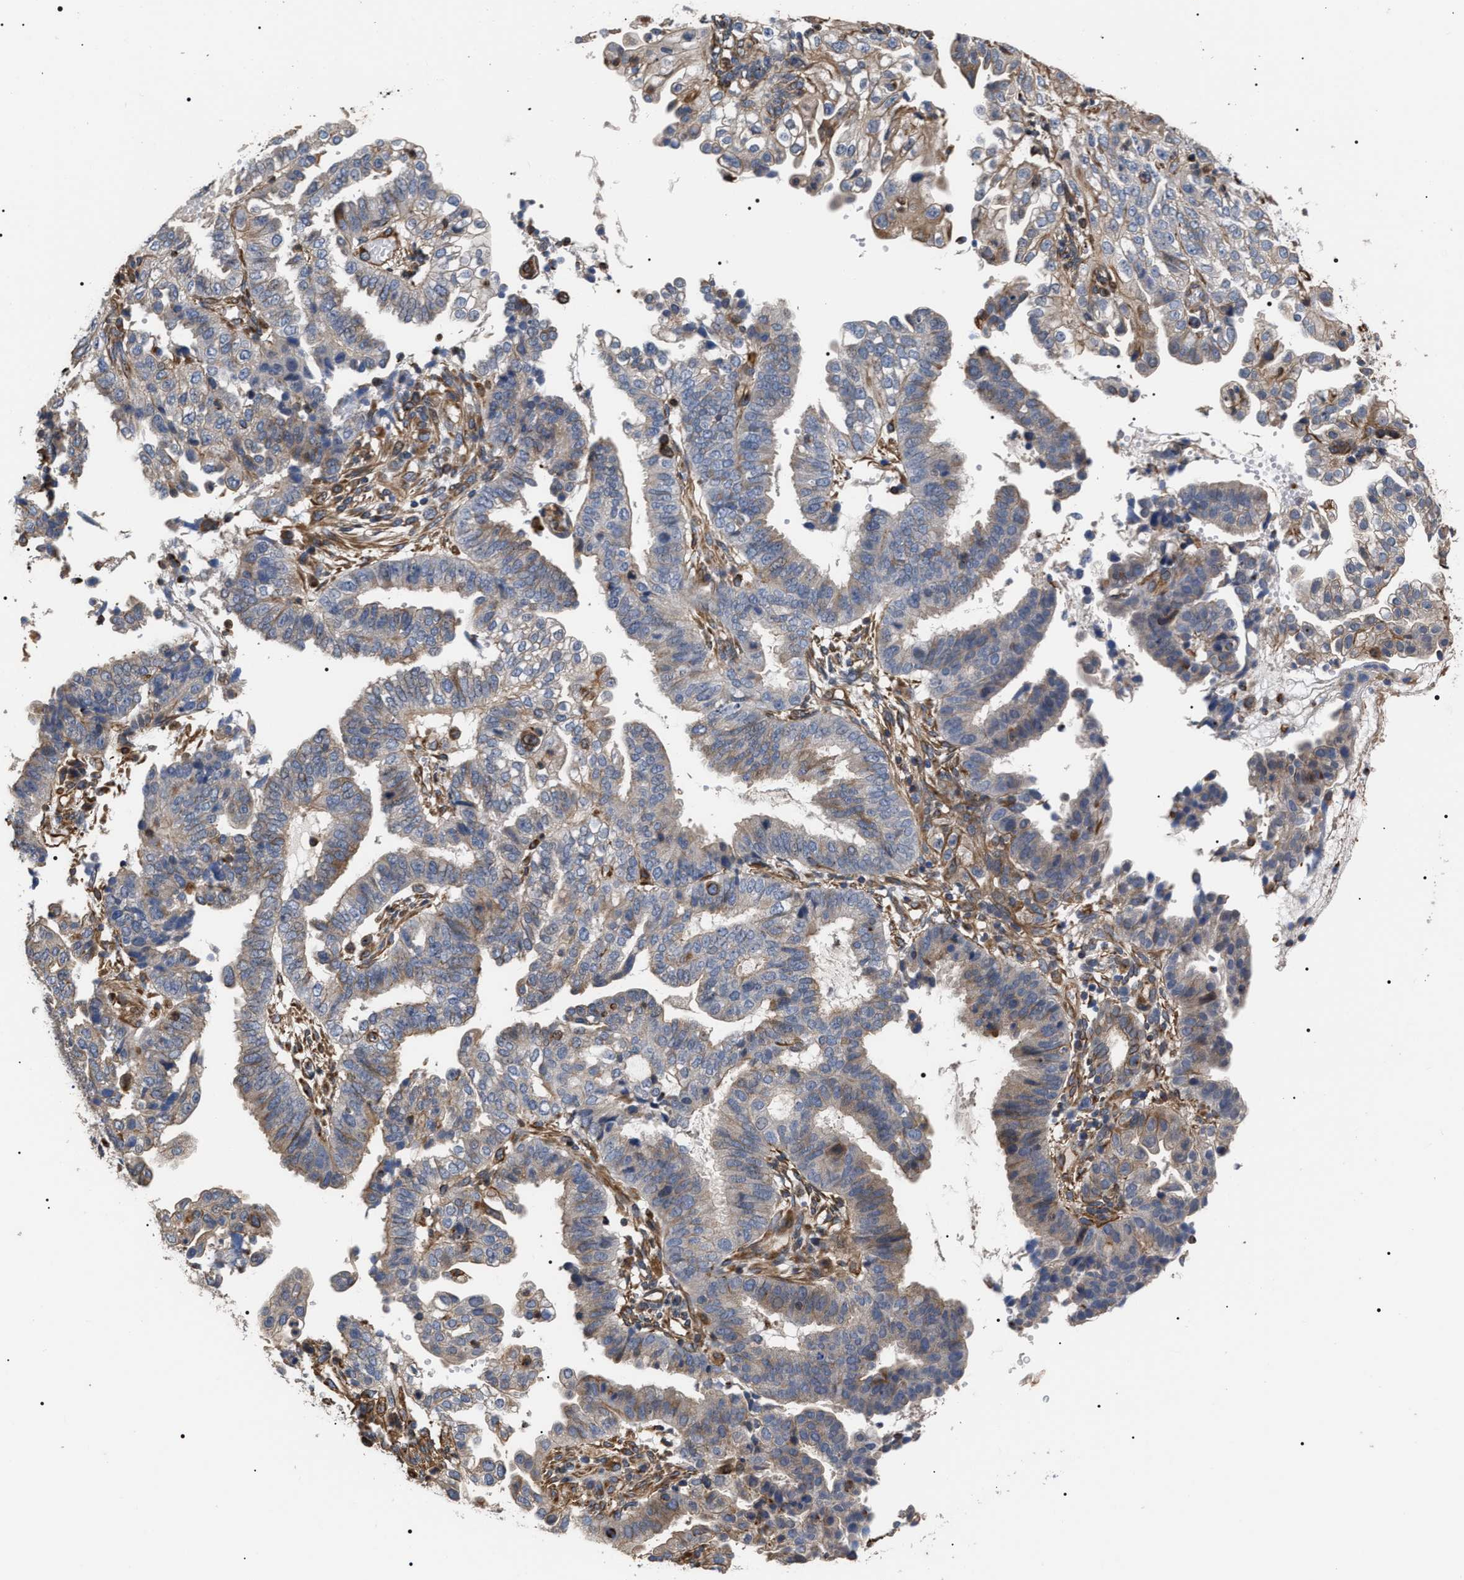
{"staining": {"intensity": "weak", "quantity": "25%-75%", "location": "cytoplasmic/membranous"}, "tissue": "endometrial cancer", "cell_type": "Tumor cells", "image_type": "cancer", "snomed": [{"axis": "morphology", "description": "Adenocarcinoma, NOS"}, {"axis": "topography", "description": "Endometrium"}], "caption": "IHC image of human endometrial cancer (adenocarcinoma) stained for a protein (brown), which demonstrates low levels of weak cytoplasmic/membranous positivity in approximately 25%-75% of tumor cells.", "gene": "TSPAN33", "patient": {"sex": "female", "age": 51}}